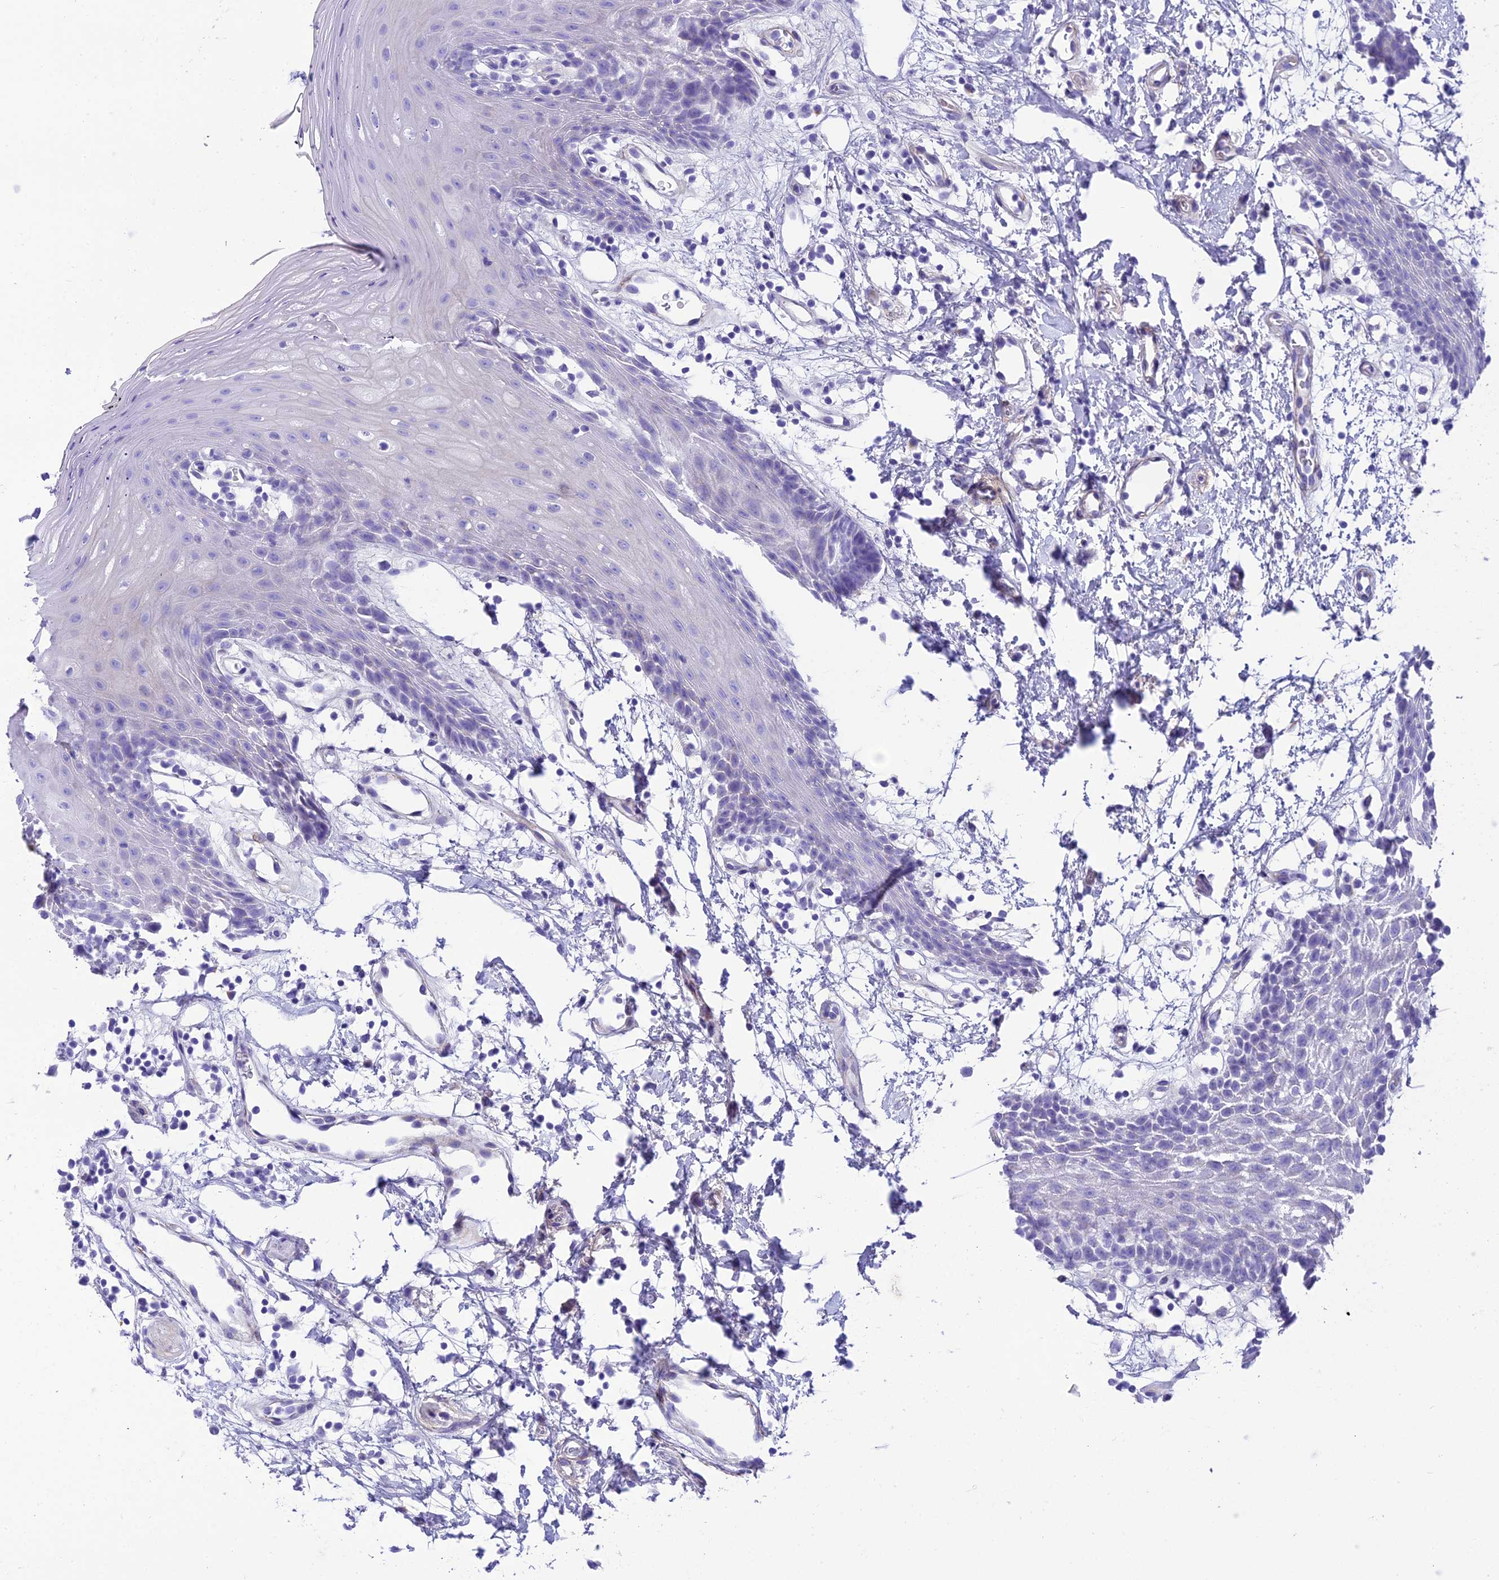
{"staining": {"intensity": "negative", "quantity": "none", "location": "none"}, "tissue": "oral mucosa", "cell_type": "Squamous epithelial cells", "image_type": "normal", "snomed": [{"axis": "morphology", "description": "Normal tissue, NOS"}, {"axis": "topography", "description": "Oral tissue"}, {"axis": "topography", "description": "Tounge, NOS"}], "caption": "Immunohistochemical staining of unremarkable oral mucosa displays no significant expression in squamous epithelial cells. (DAB immunohistochemistry, high magnification).", "gene": "GFRA1", "patient": {"sex": "female", "age": 59}}